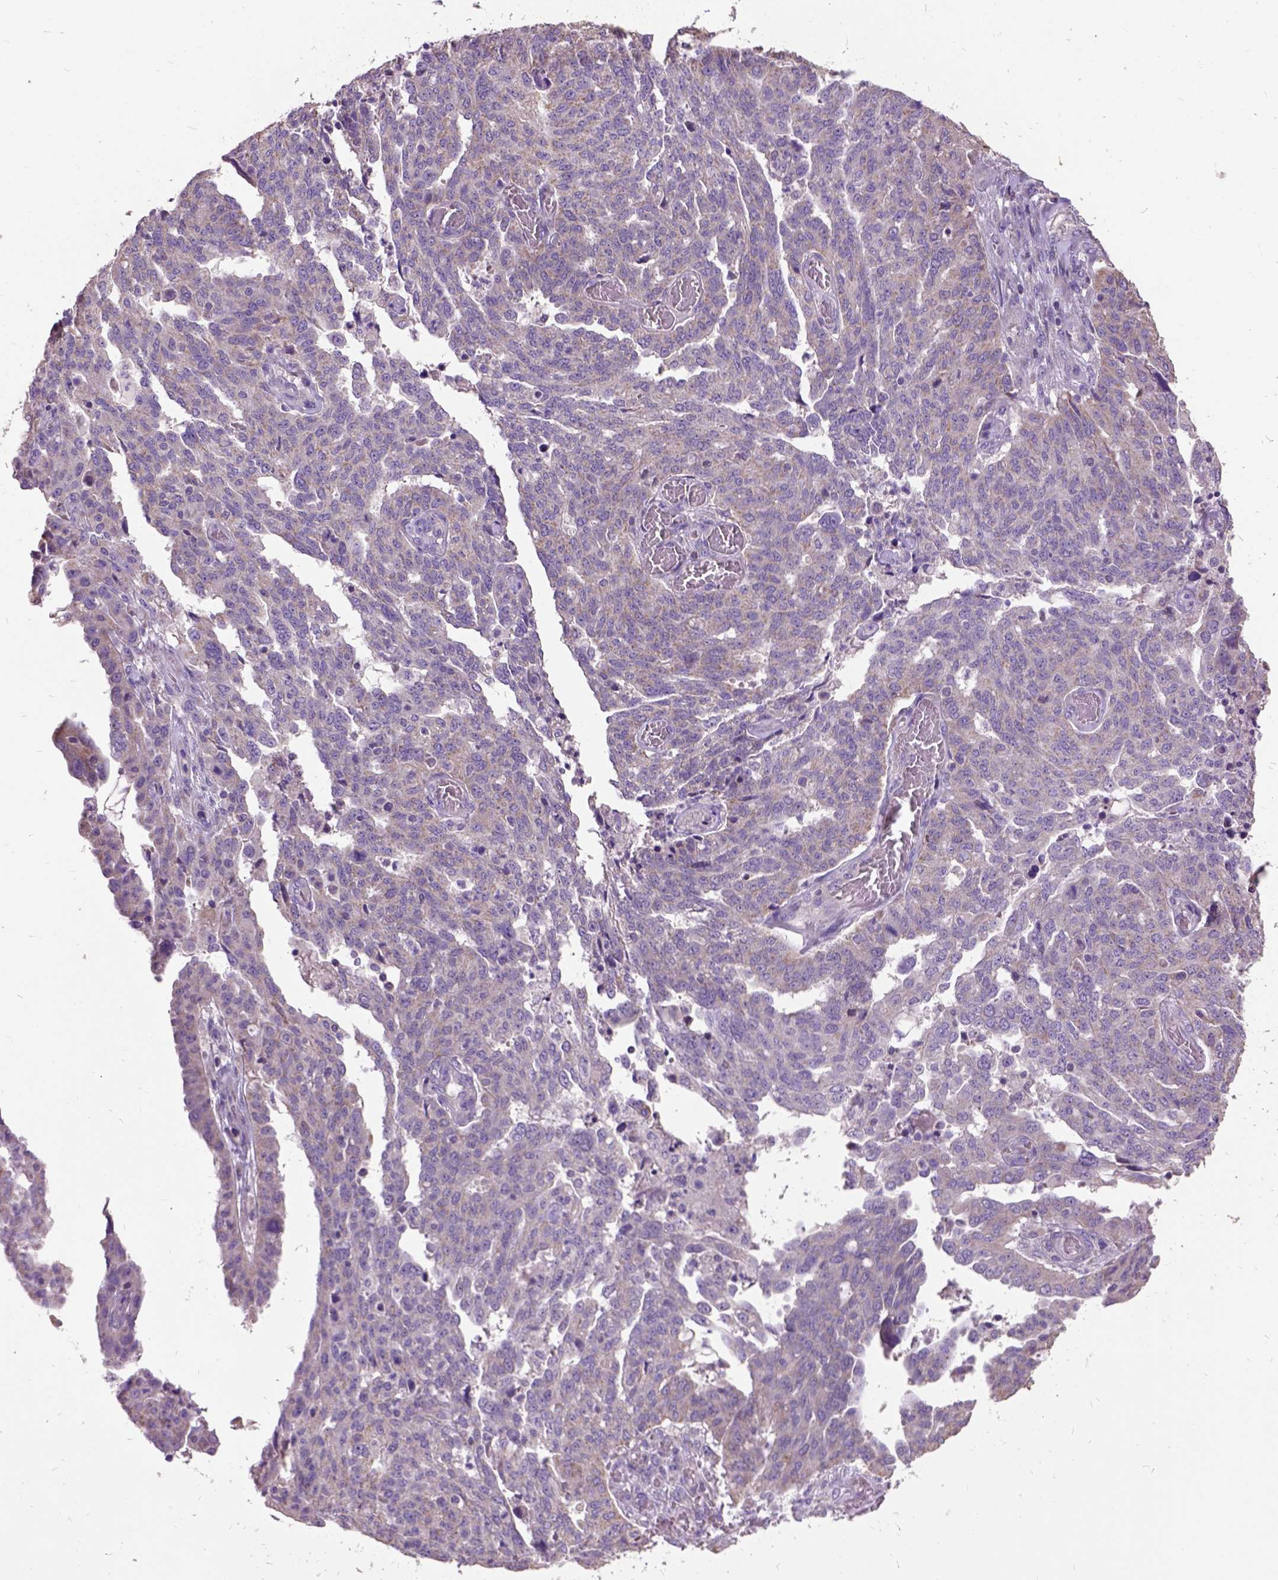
{"staining": {"intensity": "weak", "quantity": ">75%", "location": "cytoplasmic/membranous"}, "tissue": "ovarian cancer", "cell_type": "Tumor cells", "image_type": "cancer", "snomed": [{"axis": "morphology", "description": "Cystadenocarcinoma, serous, NOS"}, {"axis": "topography", "description": "Ovary"}], "caption": "Weak cytoplasmic/membranous staining is appreciated in approximately >75% of tumor cells in serous cystadenocarcinoma (ovarian).", "gene": "DQX1", "patient": {"sex": "female", "age": 67}}